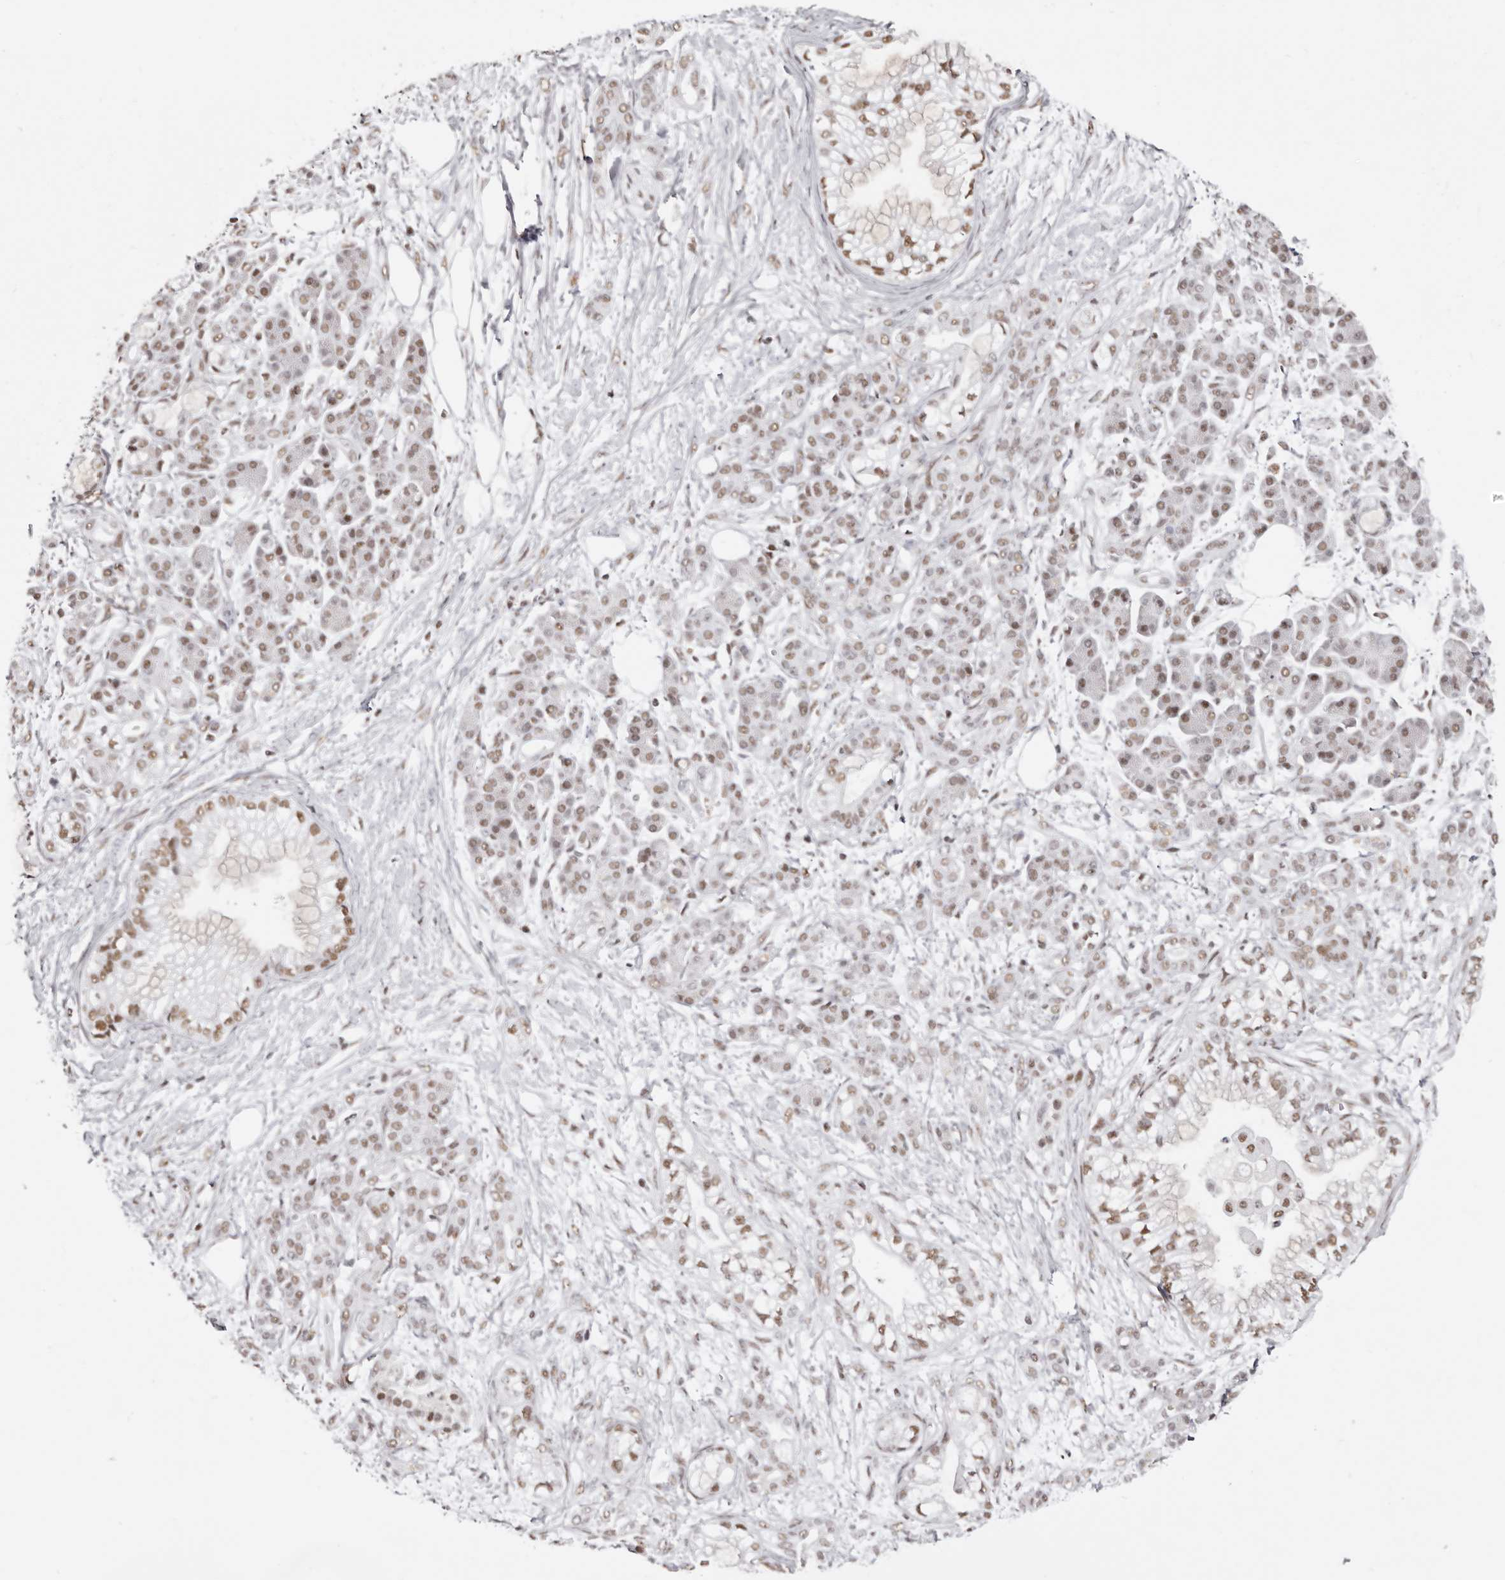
{"staining": {"intensity": "moderate", "quantity": ">75%", "location": "nuclear"}, "tissue": "pancreatic cancer", "cell_type": "Tumor cells", "image_type": "cancer", "snomed": [{"axis": "morphology", "description": "Adenocarcinoma, NOS"}, {"axis": "topography", "description": "Pancreas"}], "caption": "Moderate nuclear staining for a protein is identified in approximately >75% of tumor cells of adenocarcinoma (pancreatic) using IHC.", "gene": "SCAF4", "patient": {"sex": "male", "age": 68}}